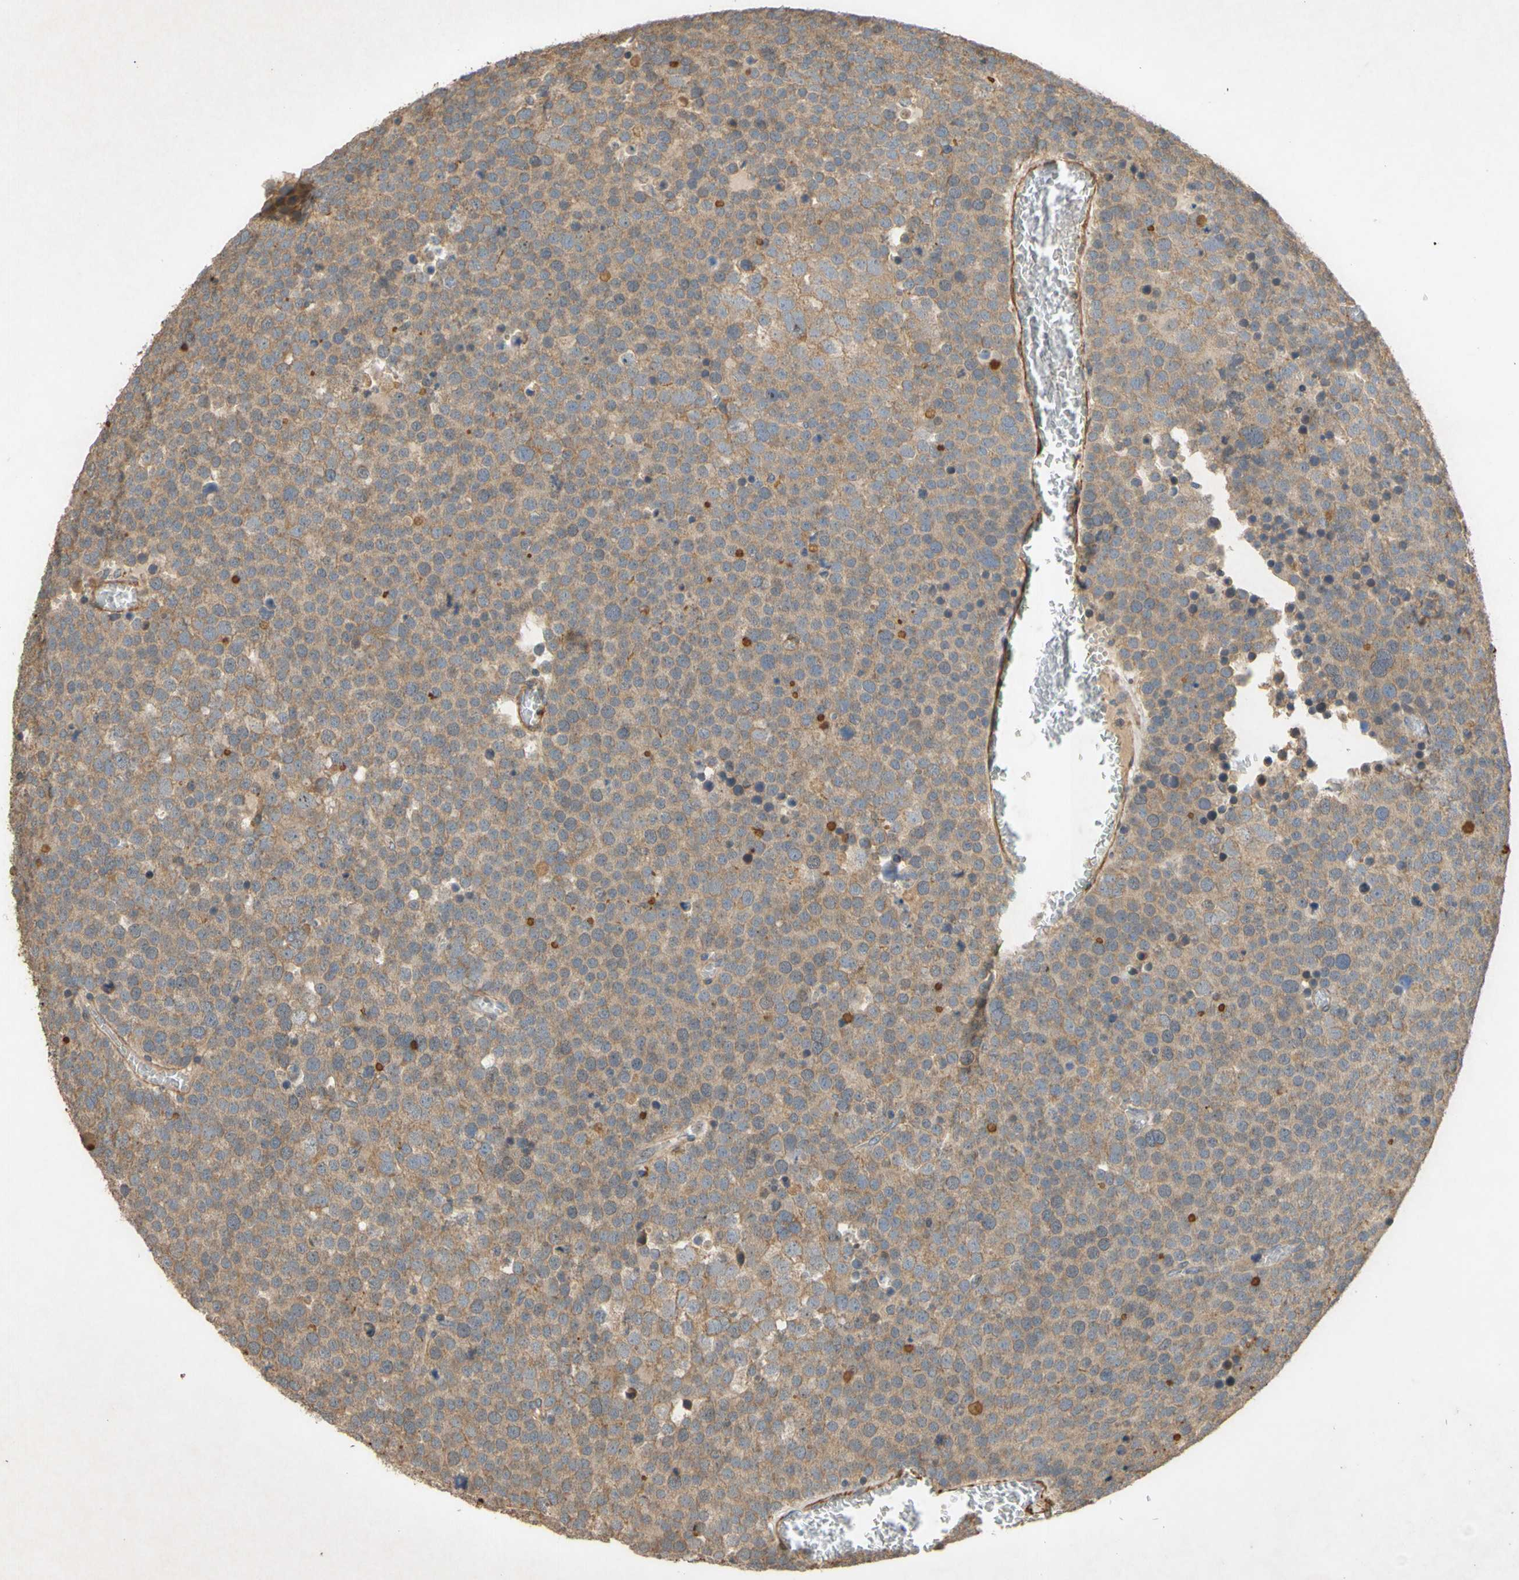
{"staining": {"intensity": "moderate", "quantity": ">75%", "location": "cytoplasmic/membranous"}, "tissue": "testis cancer", "cell_type": "Tumor cells", "image_type": "cancer", "snomed": [{"axis": "morphology", "description": "Seminoma, NOS"}, {"axis": "topography", "description": "Testis"}], "caption": "Protein analysis of testis cancer (seminoma) tissue exhibits moderate cytoplasmic/membranous staining in approximately >75% of tumor cells. Immunohistochemistry stains the protein of interest in brown and the nuclei are stained blue.", "gene": "PARD6A", "patient": {"sex": "male", "age": 71}}